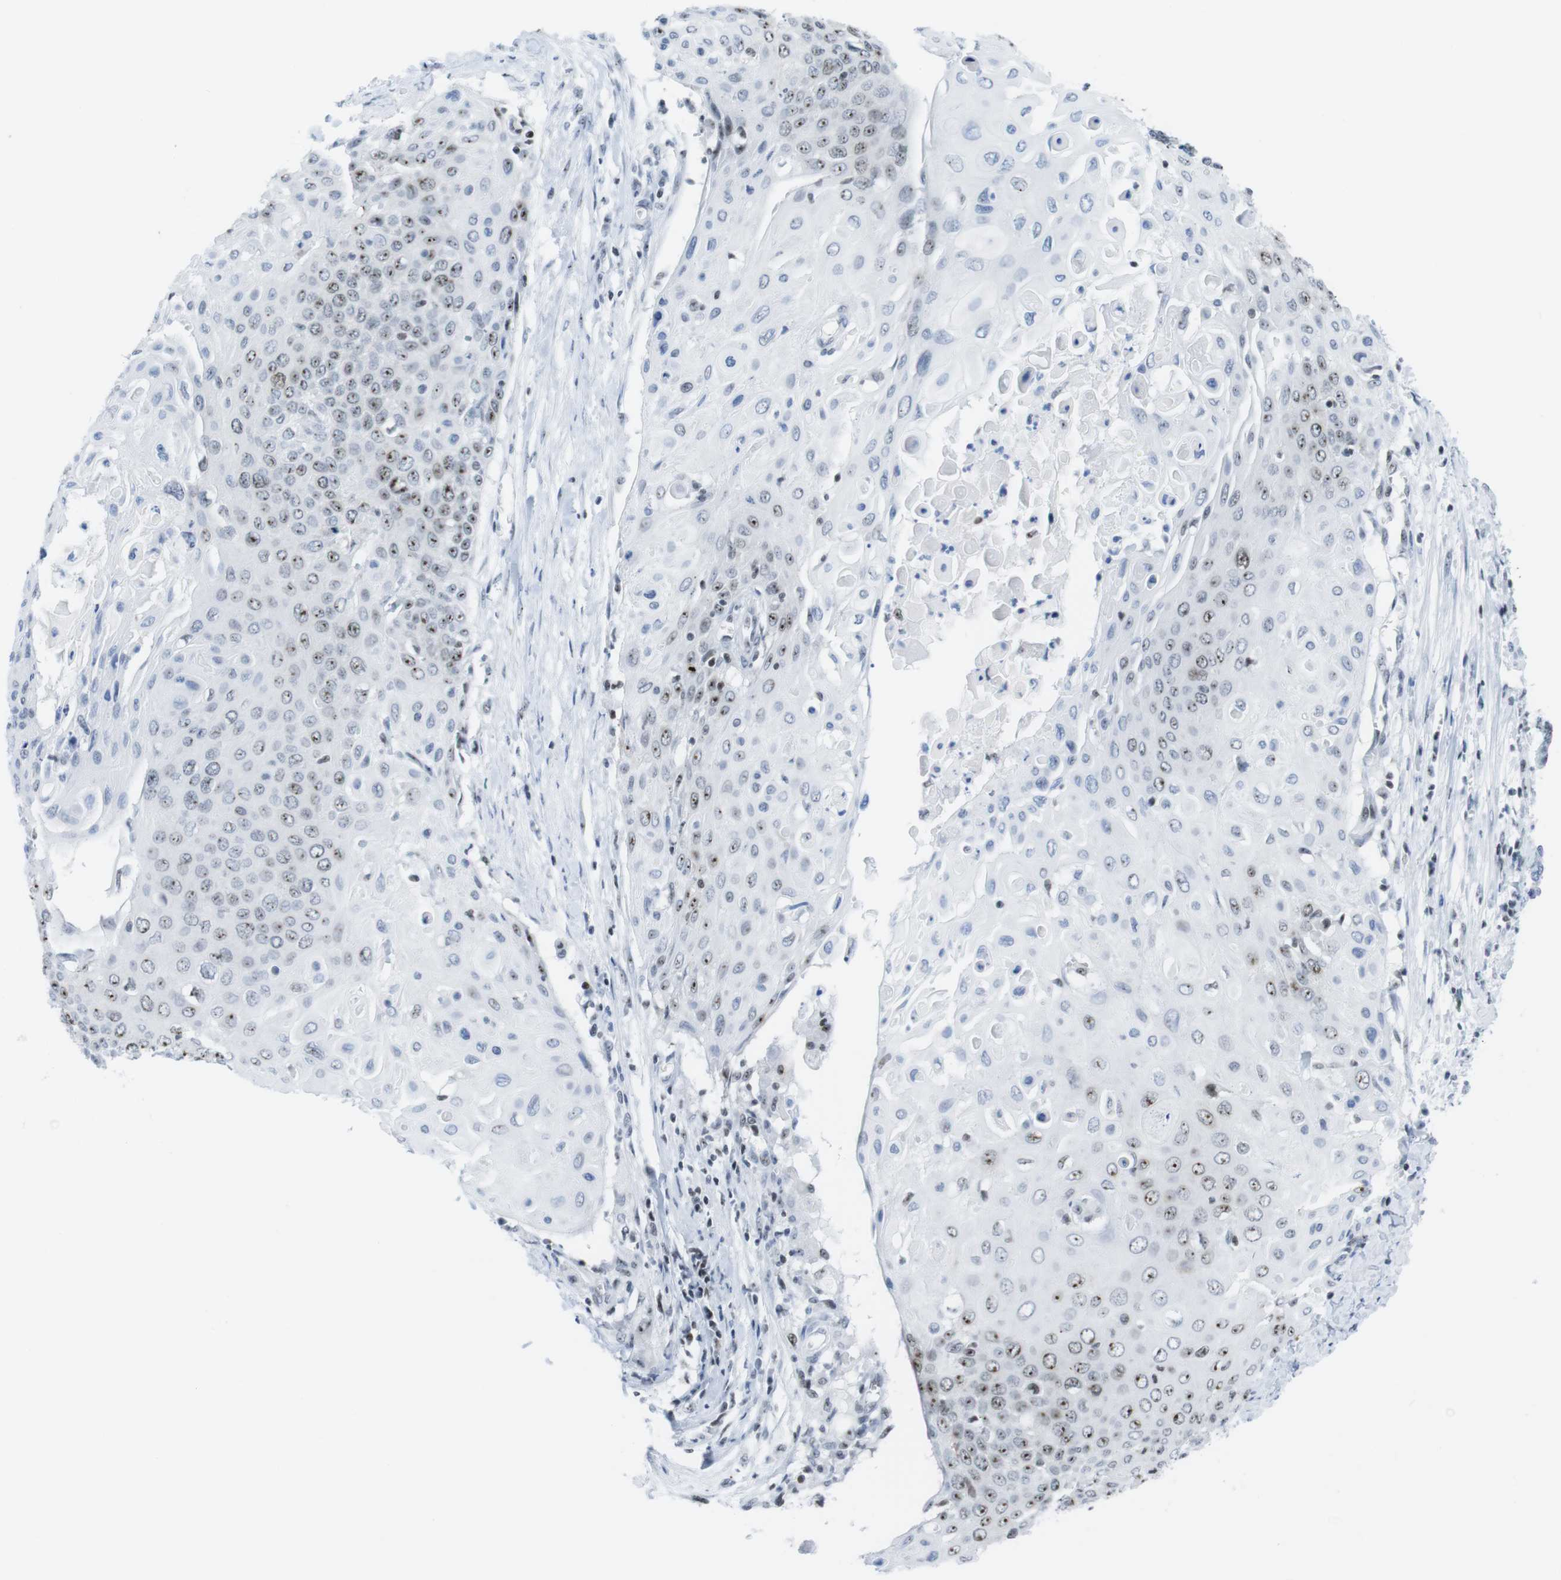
{"staining": {"intensity": "moderate", "quantity": "25%-75%", "location": "nuclear"}, "tissue": "cervical cancer", "cell_type": "Tumor cells", "image_type": "cancer", "snomed": [{"axis": "morphology", "description": "Squamous cell carcinoma, NOS"}, {"axis": "topography", "description": "Cervix"}], "caption": "IHC of squamous cell carcinoma (cervical) reveals medium levels of moderate nuclear positivity in approximately 25%-75% of tumor cells.", "gene": "NIFK", "patient": {"sex": "female", "age": 39}}